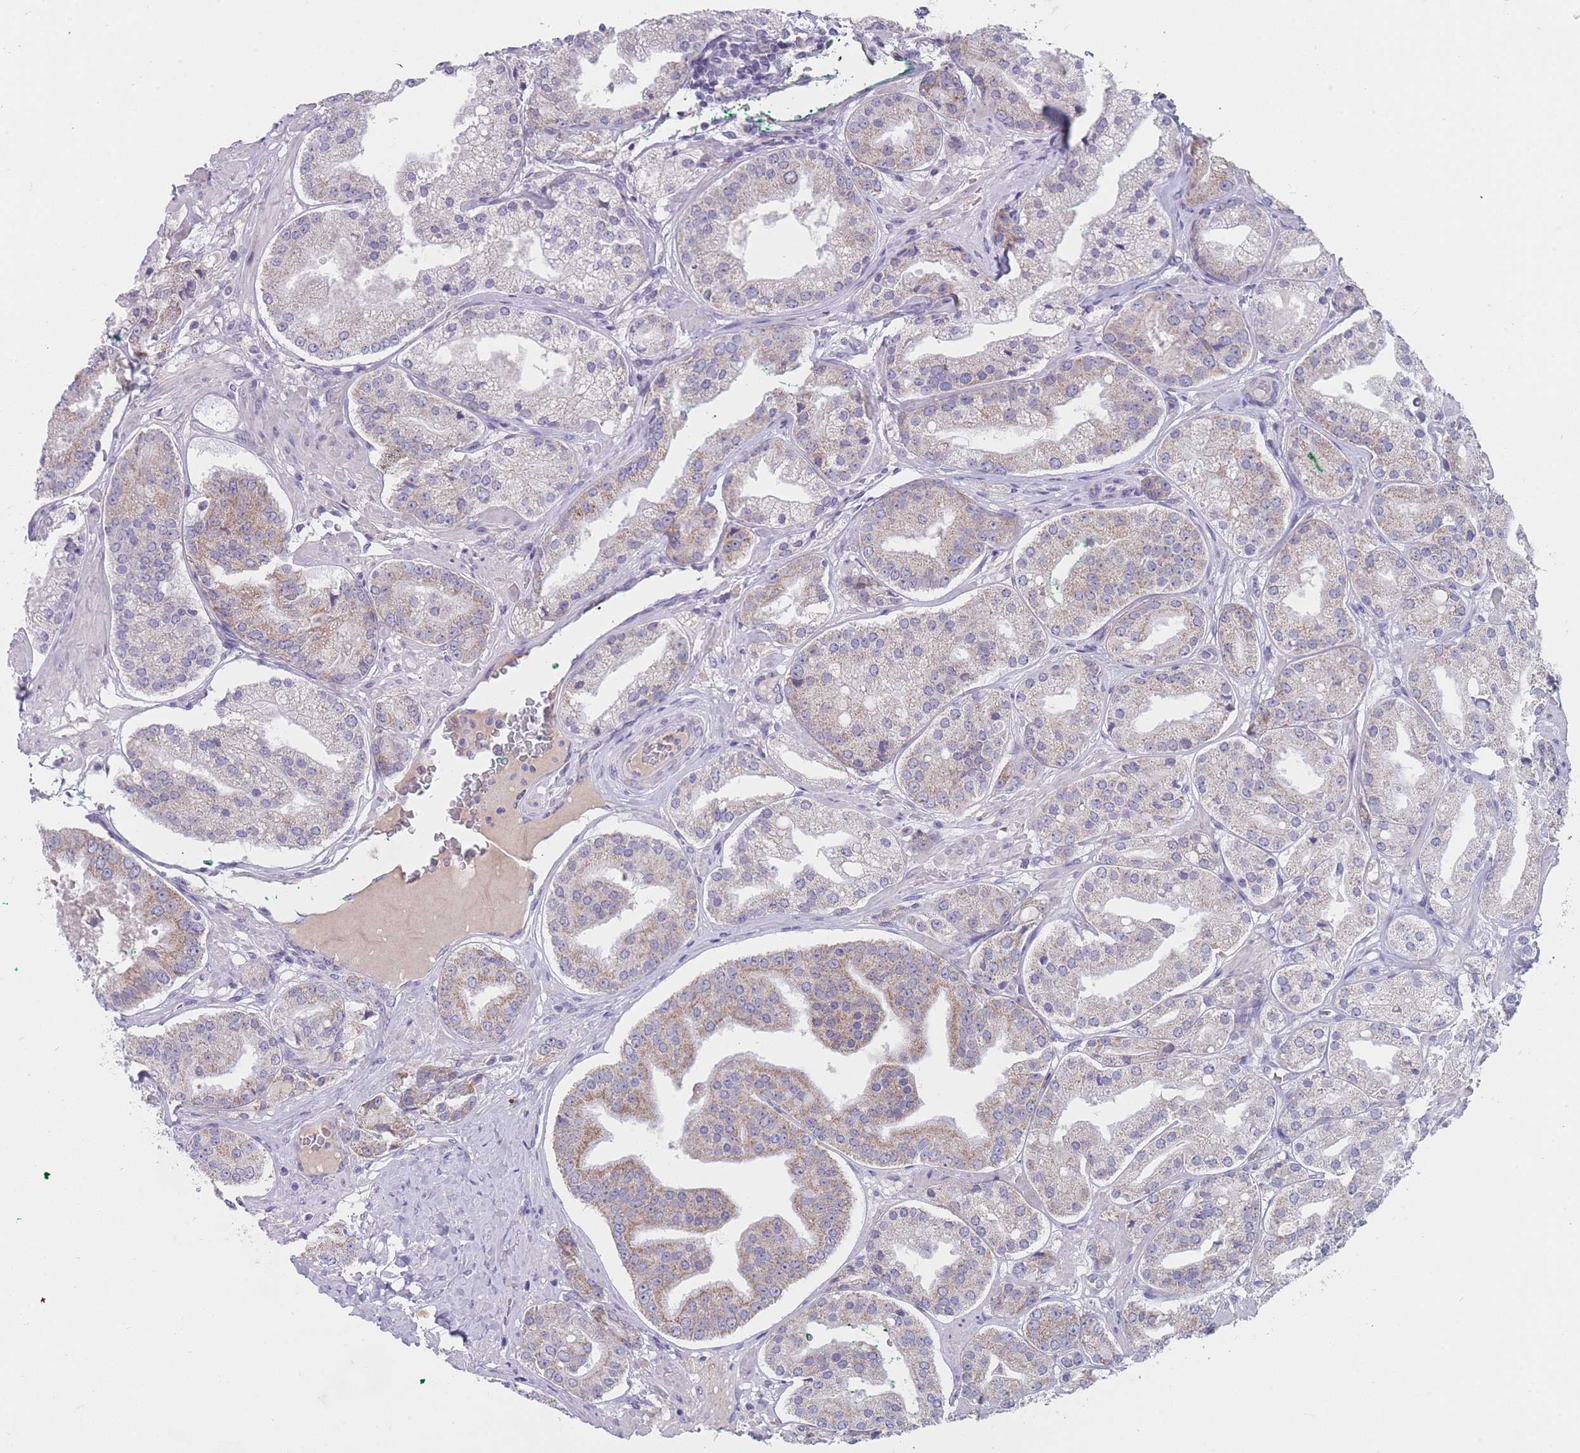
{"staining": {"intensity": "moderate", "quantity": "<25%", "location": "cytoplasmic/membranous"}, "tissue": "prostate cancer", "cell_type": "Tumor cells", "image_type": "cancer", "snomed": [{"axis": "morphology", "description": "Adenocarcinoma, High grade"}, {"axis": "topography", "description": "Prostate"}], "caption": "Human high-grade adenocarcinoma (prostate) stained with a protein marker exhibits moderate staining in tumor cells.", "gene": "MRPS14", "patient": {"sex": "male", "age": 63}}